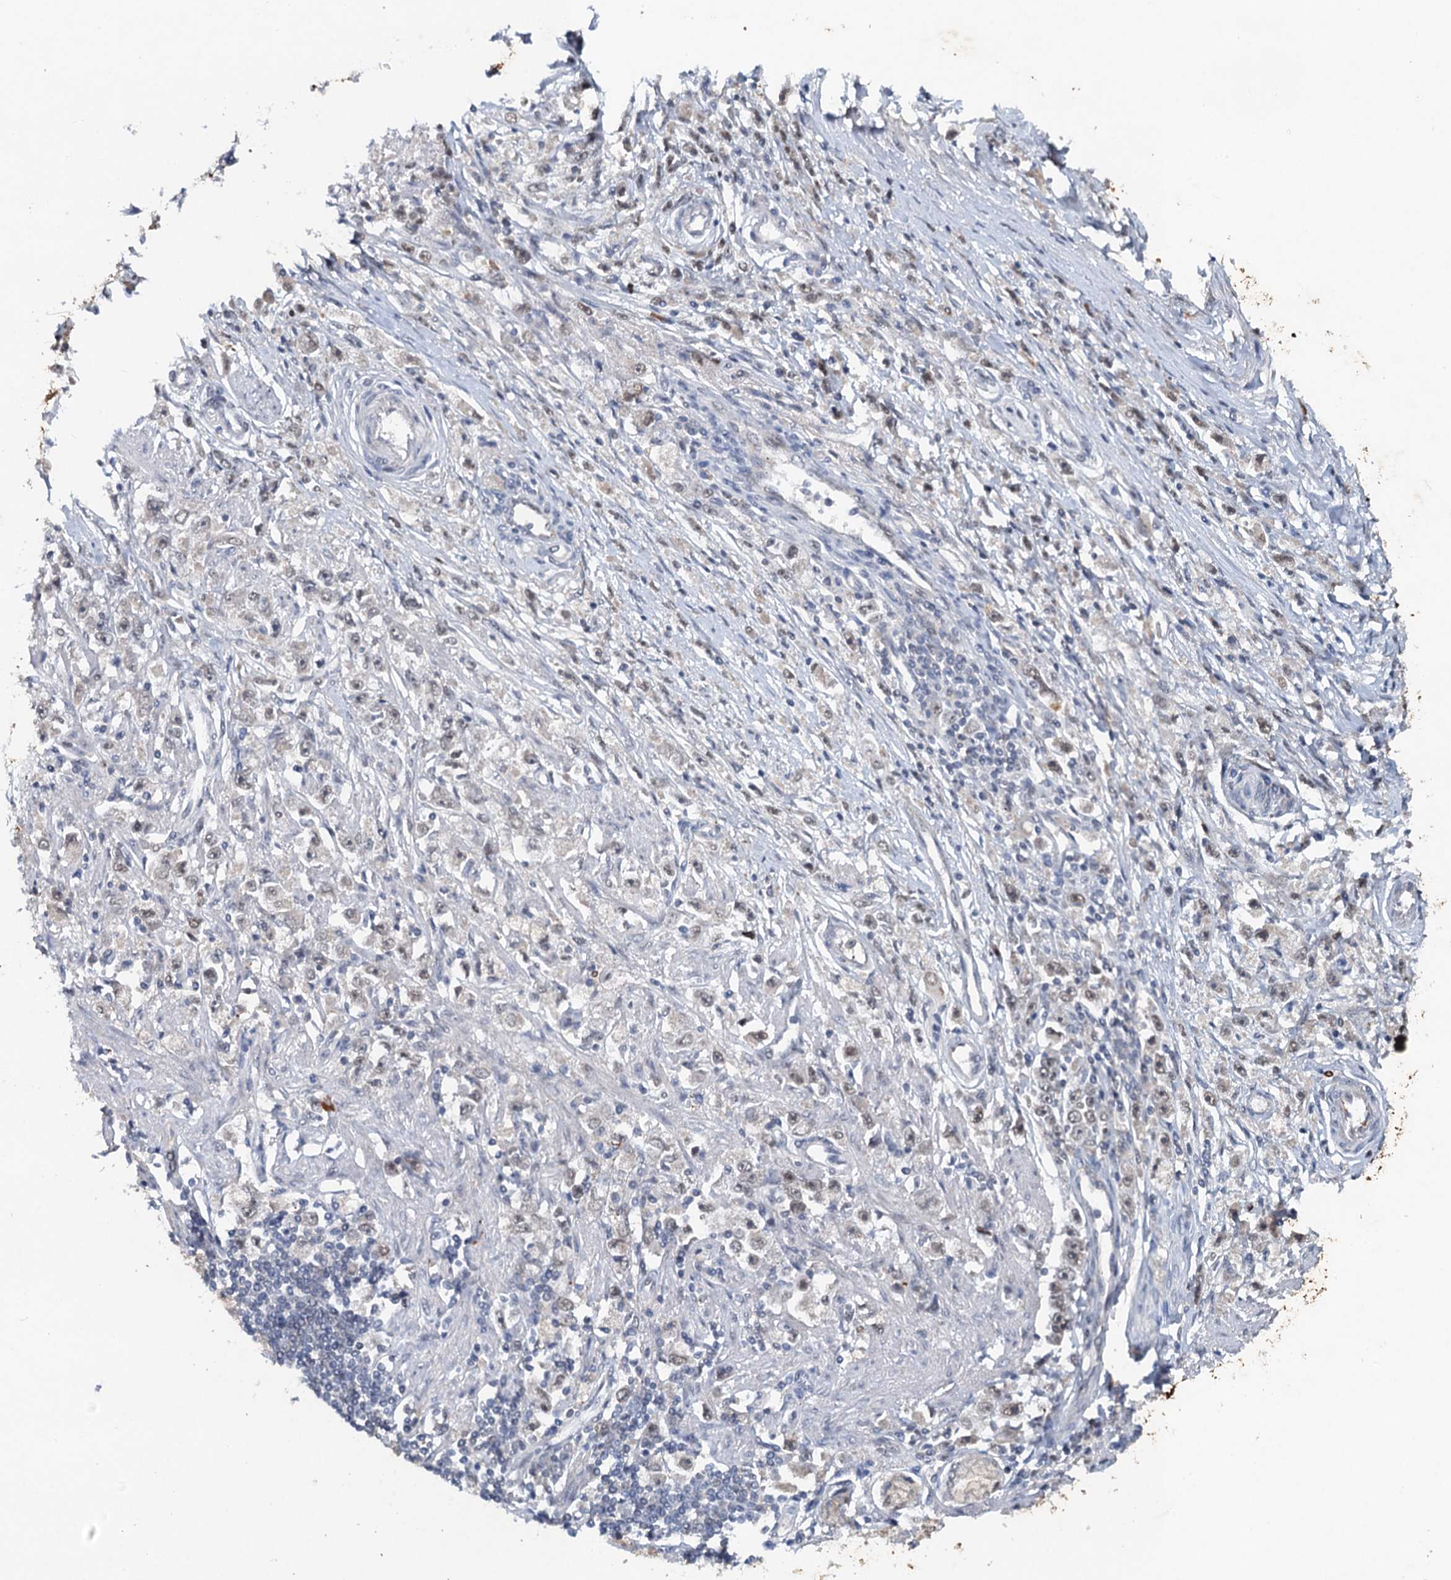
{"staining": {"intensity": "weak", "quantity": "<25%", "location": "nuclear"}, "tissue": "stomach cancer", "cell_type": "Tumor cells", "image_type": "cancer", "snomed": [{"axis": "morphology", "description": "Adenocarcinoma, NOS"}, {"axis": "topography", "description": "Stomach"}], "caption": "This photomicrograph is of stomach cancer stained with IHC to label a protein in brown with the nuclei are counter-stained blue. There is no positivity in tumor cells.", "gene": "CSTF3", "patient": {"sex": "female", "age": 59}}